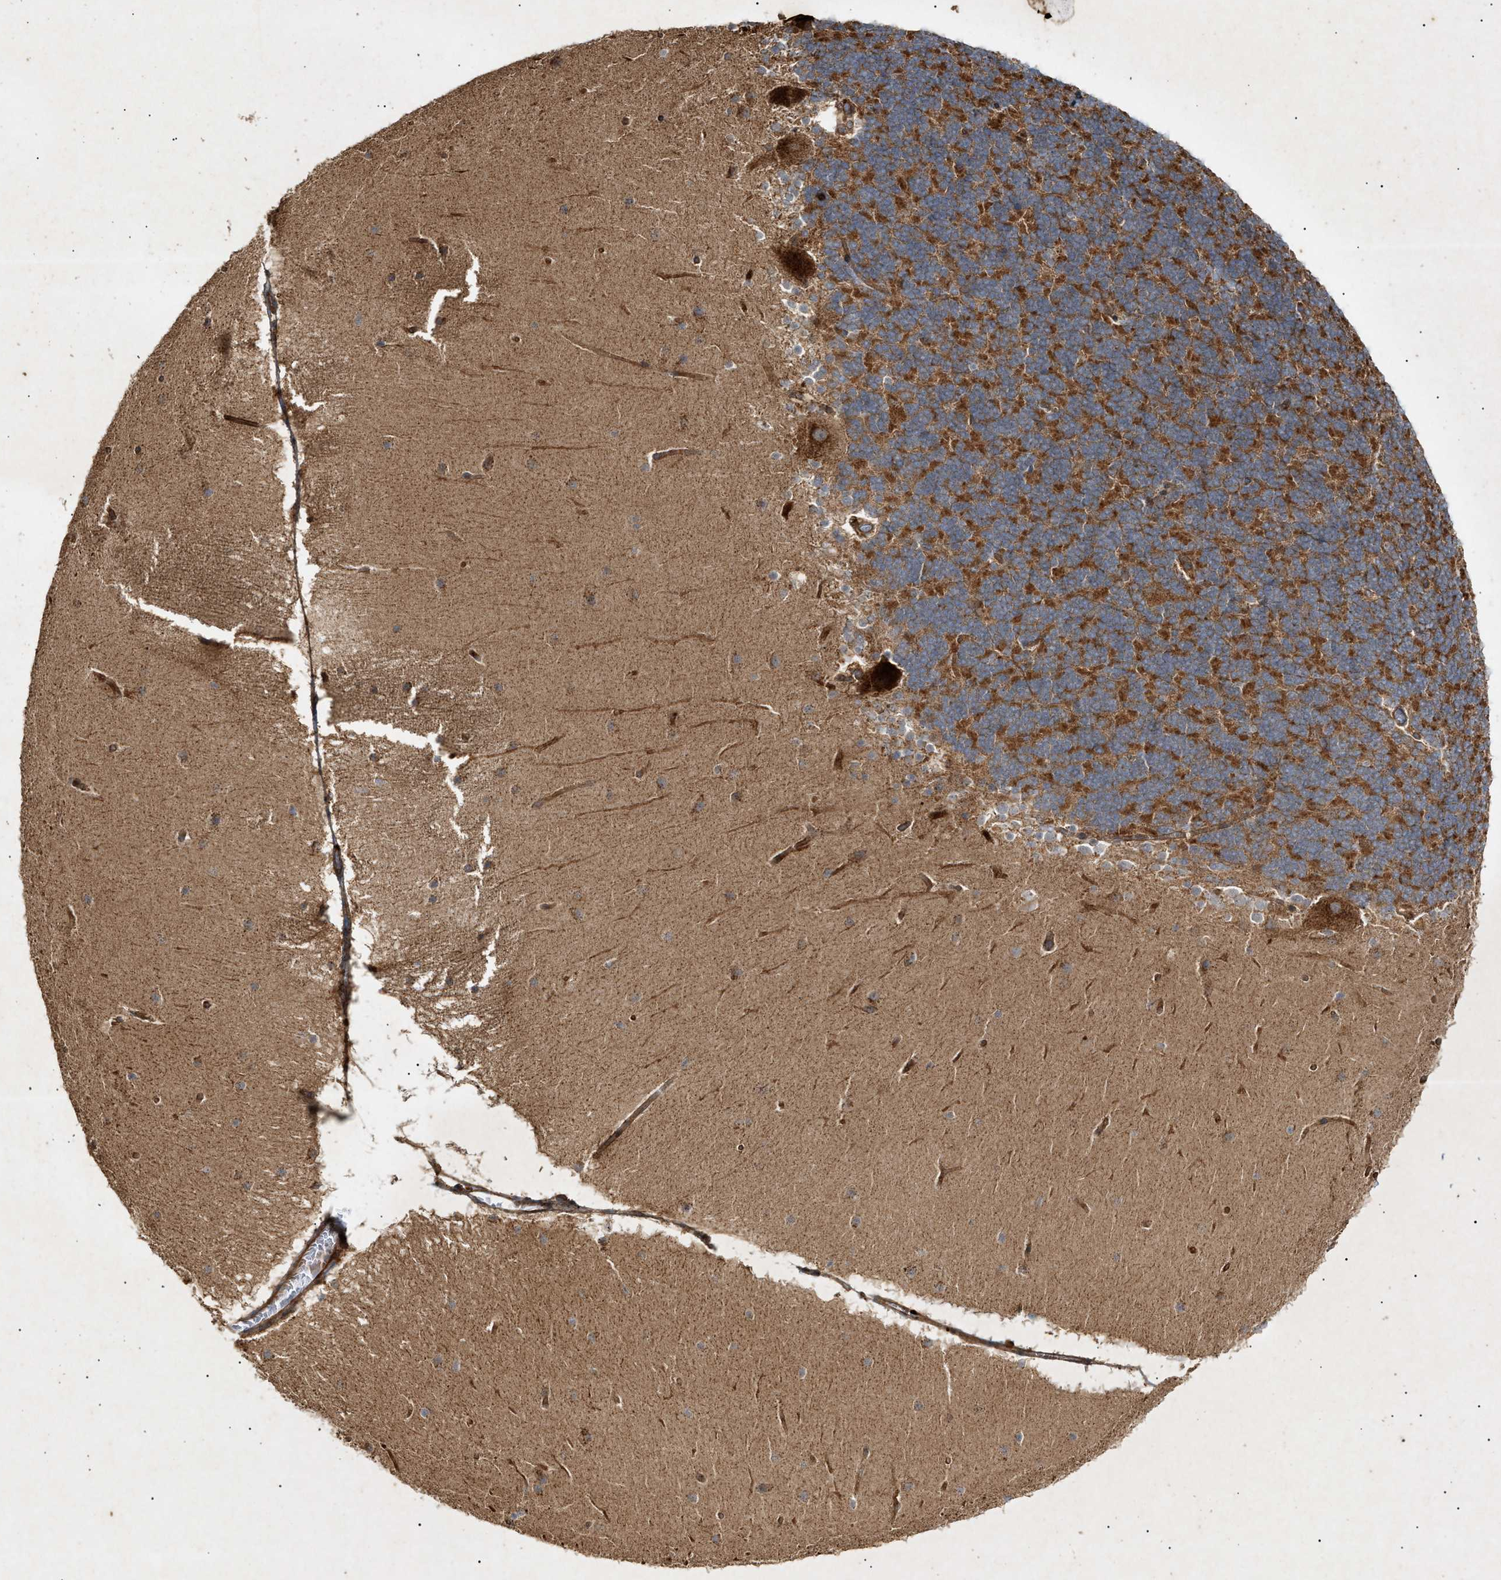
{"staining": {"intensity": "strong", "quantity": ">75%", "location": "cytoplasmic/membranous"}, "tissue": "cerebellum", "cell_type": "Cells in granular layer", "image_type": "normal", "snomed": [{"axis": "morphology", "description": "Normal tissue, NOS"}, {"axis": "topography", "description": "Cerebellum"}], "caption": "DAB (3,3'-diaminobenzidine) immunohistochemical staining of normal cerebellum shows strong cytoplasmic/membranous protein positivity in about >75% of cells in granular layer.", "gene": "MTCH1", "patient": {"sex": "female", "age": 19}}